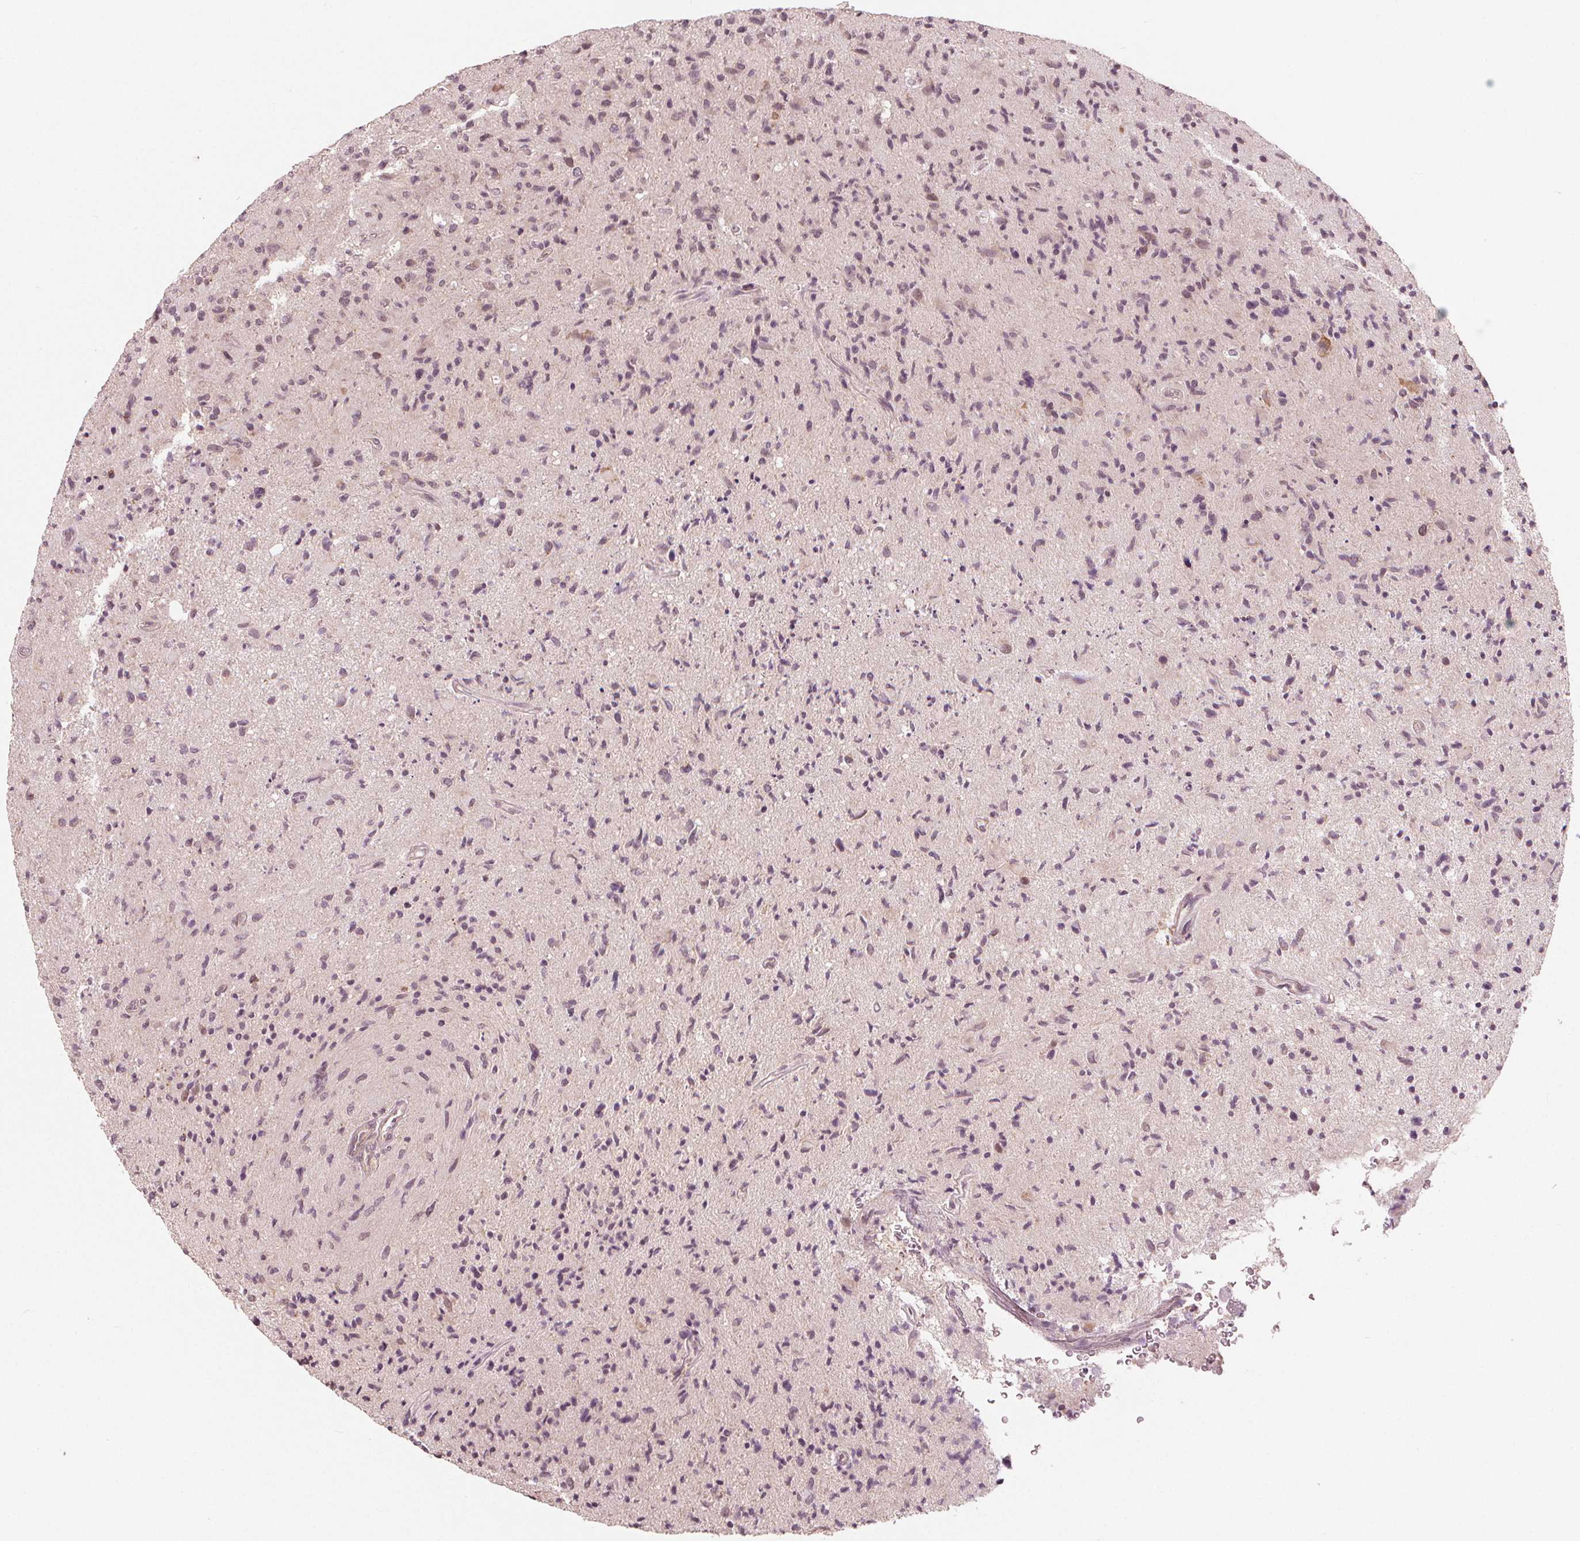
{"staining": {"intensity": "negative", "quantity": "none", "location": "none"}, "tissue": "glioma", "cell_type": "Tumor cells", "image_type": "cancer", "snomed": [{"axis": "morphology", "description": "Glioma, malignant, High grade"}, {"axis": "topography", "description": "Brain"}], "caption": "This is an IHC photomicrograph of malignant glioma (high-grade). There is no expression in tumor cells.", "gene": "CLBA1", "patient": {"sex": "male", "age": 54}}